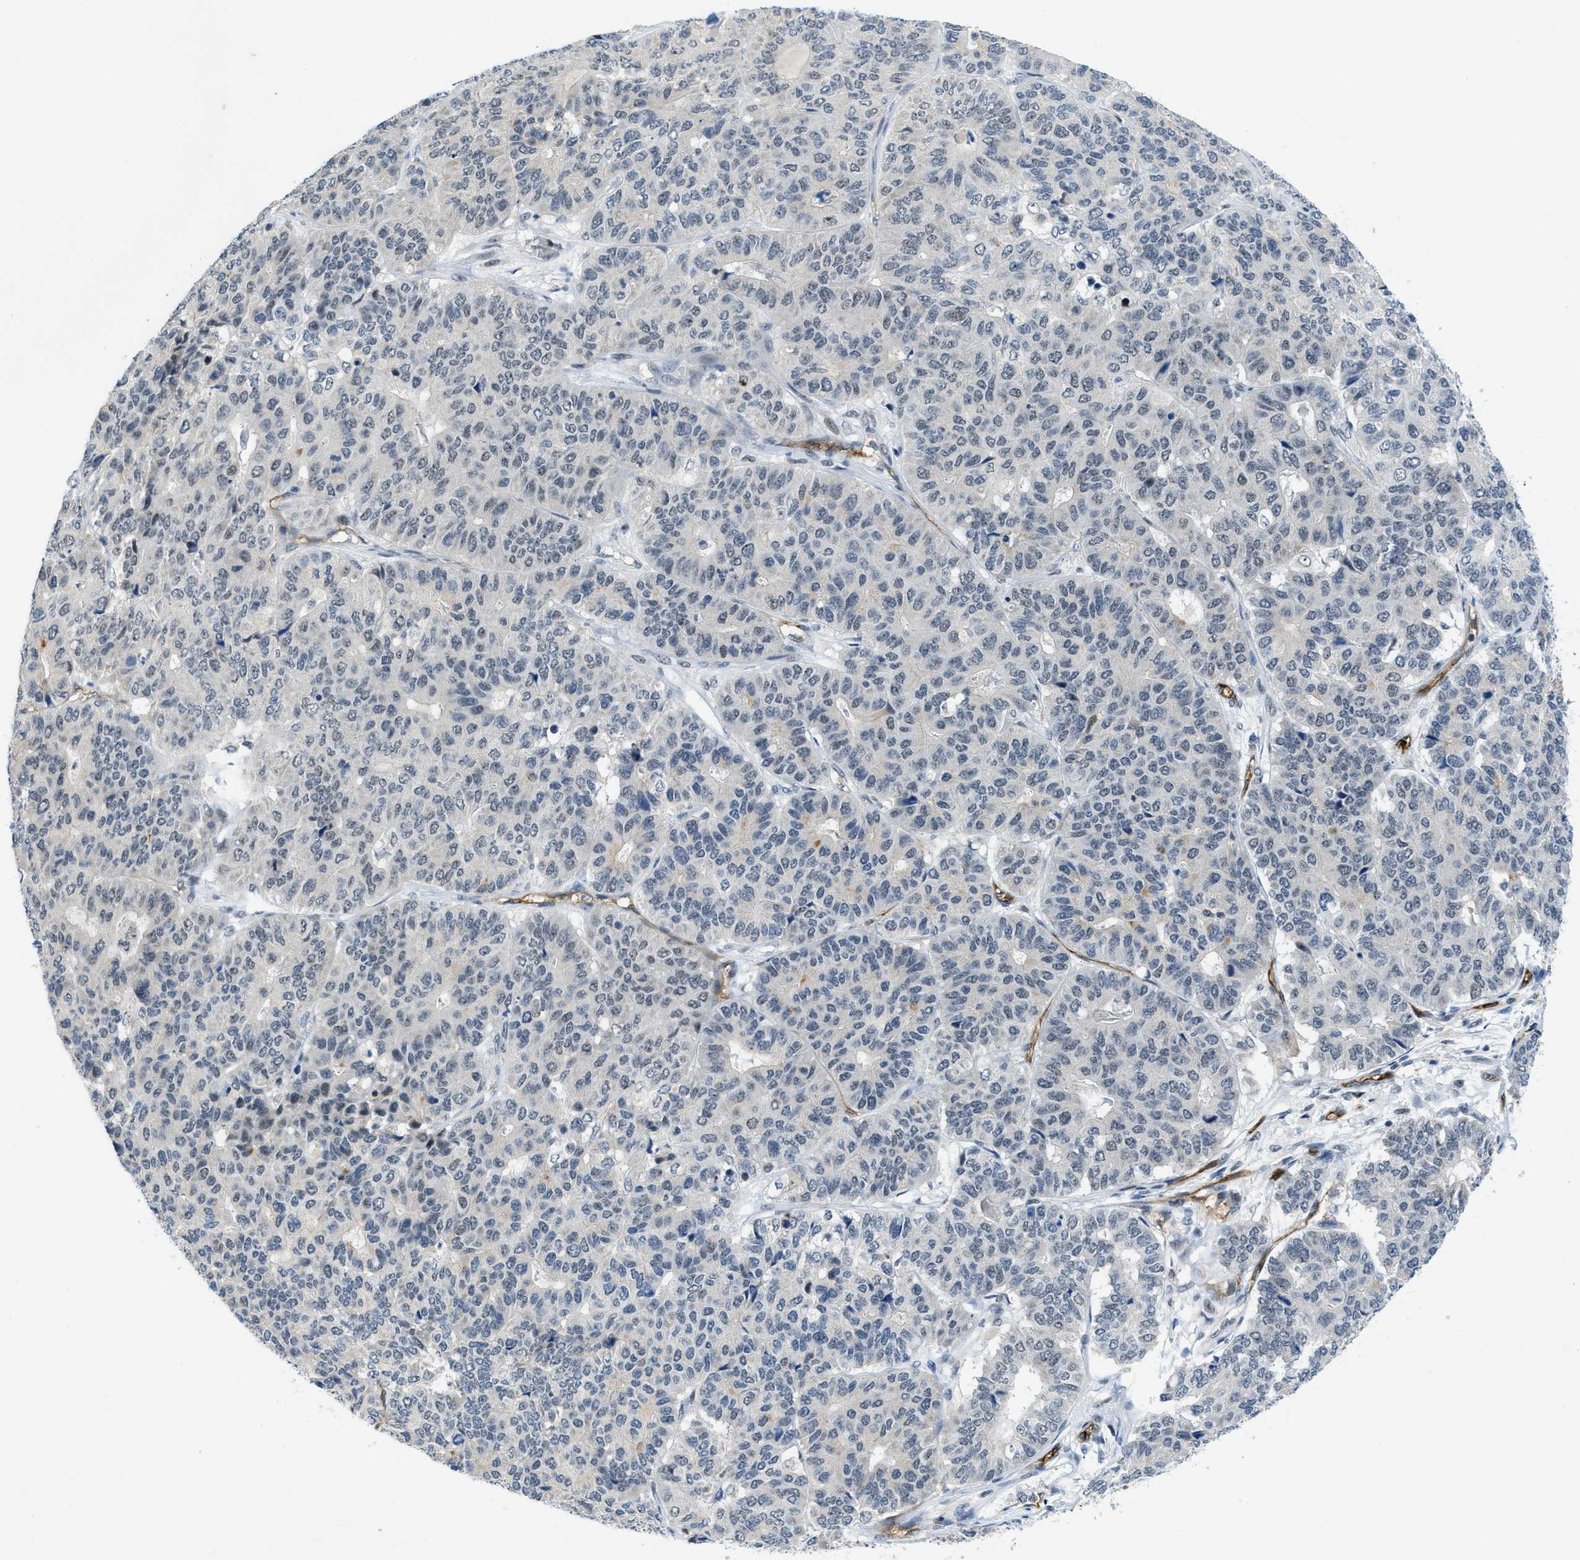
{"staining": {"intensity": "negative", "quantity": "none", "location": "none"}, "tissue": "pancreatic cancer", "cell_type": "Tumor cells", "image_type": "cancer", "snomed": [{"axis": "morphology", "description": "Adenocarcinoma, NOS"}, {"axis": "topography", "description": "Pancreas"}], "caption": "DAB immunohistochemical staining of human pancreatic adenocarcinoma exhibits no significant positivity in tumor cells.", "gene": "SLCO2A1", "patient": {"sex": "male", "age": 50}}